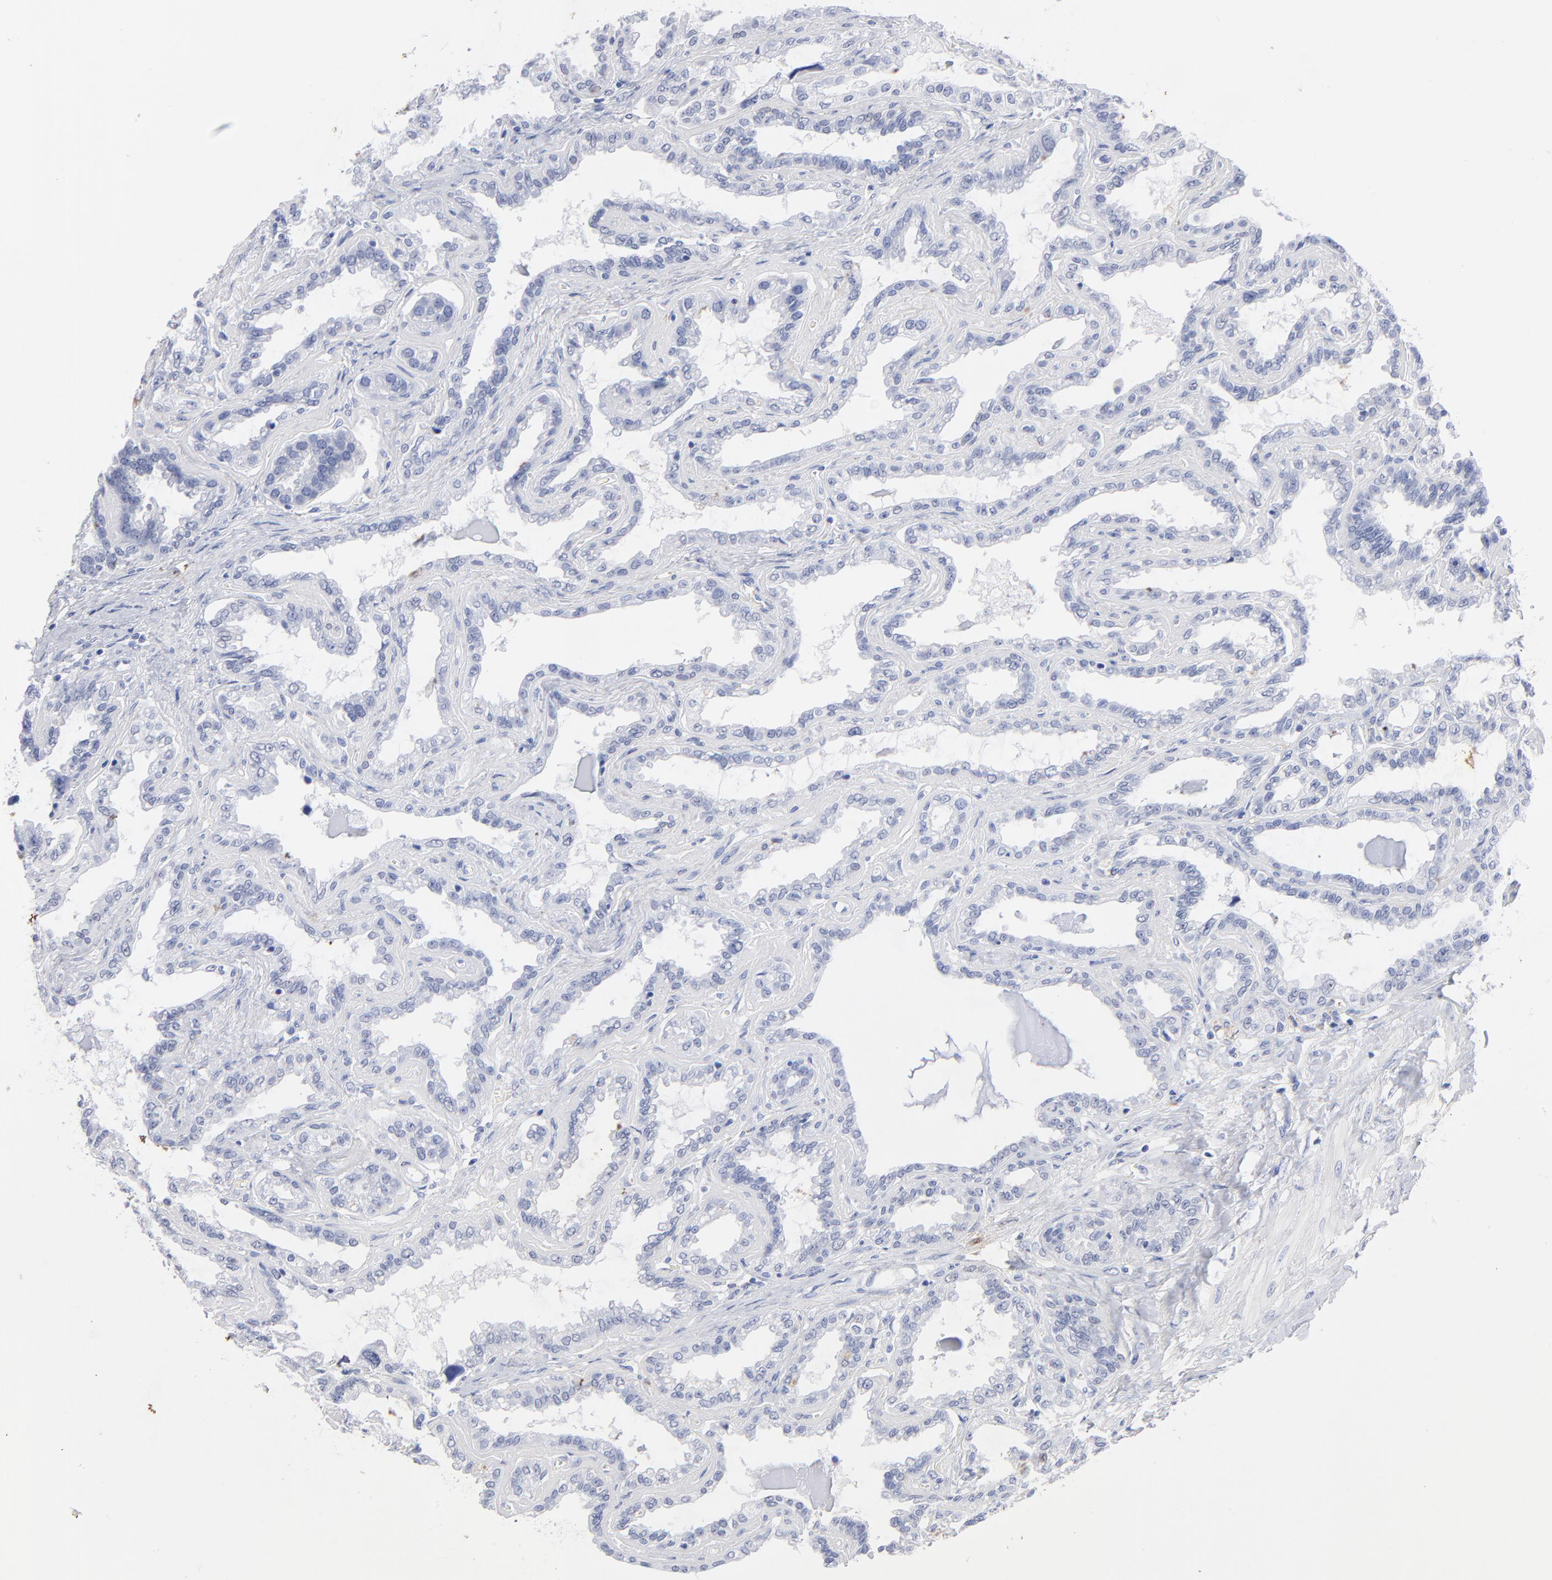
{"staining": {"intensity": "negative", "quantity": "none", "location": "none"}, "tissue": "seminal vesicle", "cell_type": "Glandular cells", "image_type": "normal", "snomed": [{"axis": "morphology", "description": "Normal tissue, NOS"}, {"axis": "morphology", "description": "Inflammation, NOS"}, {"axis": "topography", "description": "Urinary bladder"}, {"axis": "topography", "description": "Prostate"}, {"axis": "topography", "description": "Seminal veicle"}], "caption": "Image shows no protein staining in glandular cells of unremarkable seminal vesicle. The staining was performed using DAB to visualize the protein expression in brown, while the nuclei were stained in blue with hematoxylin (Magnification: 20x).", "gene": "ACY1", "patient": {"sex": "male", "age": 82}}